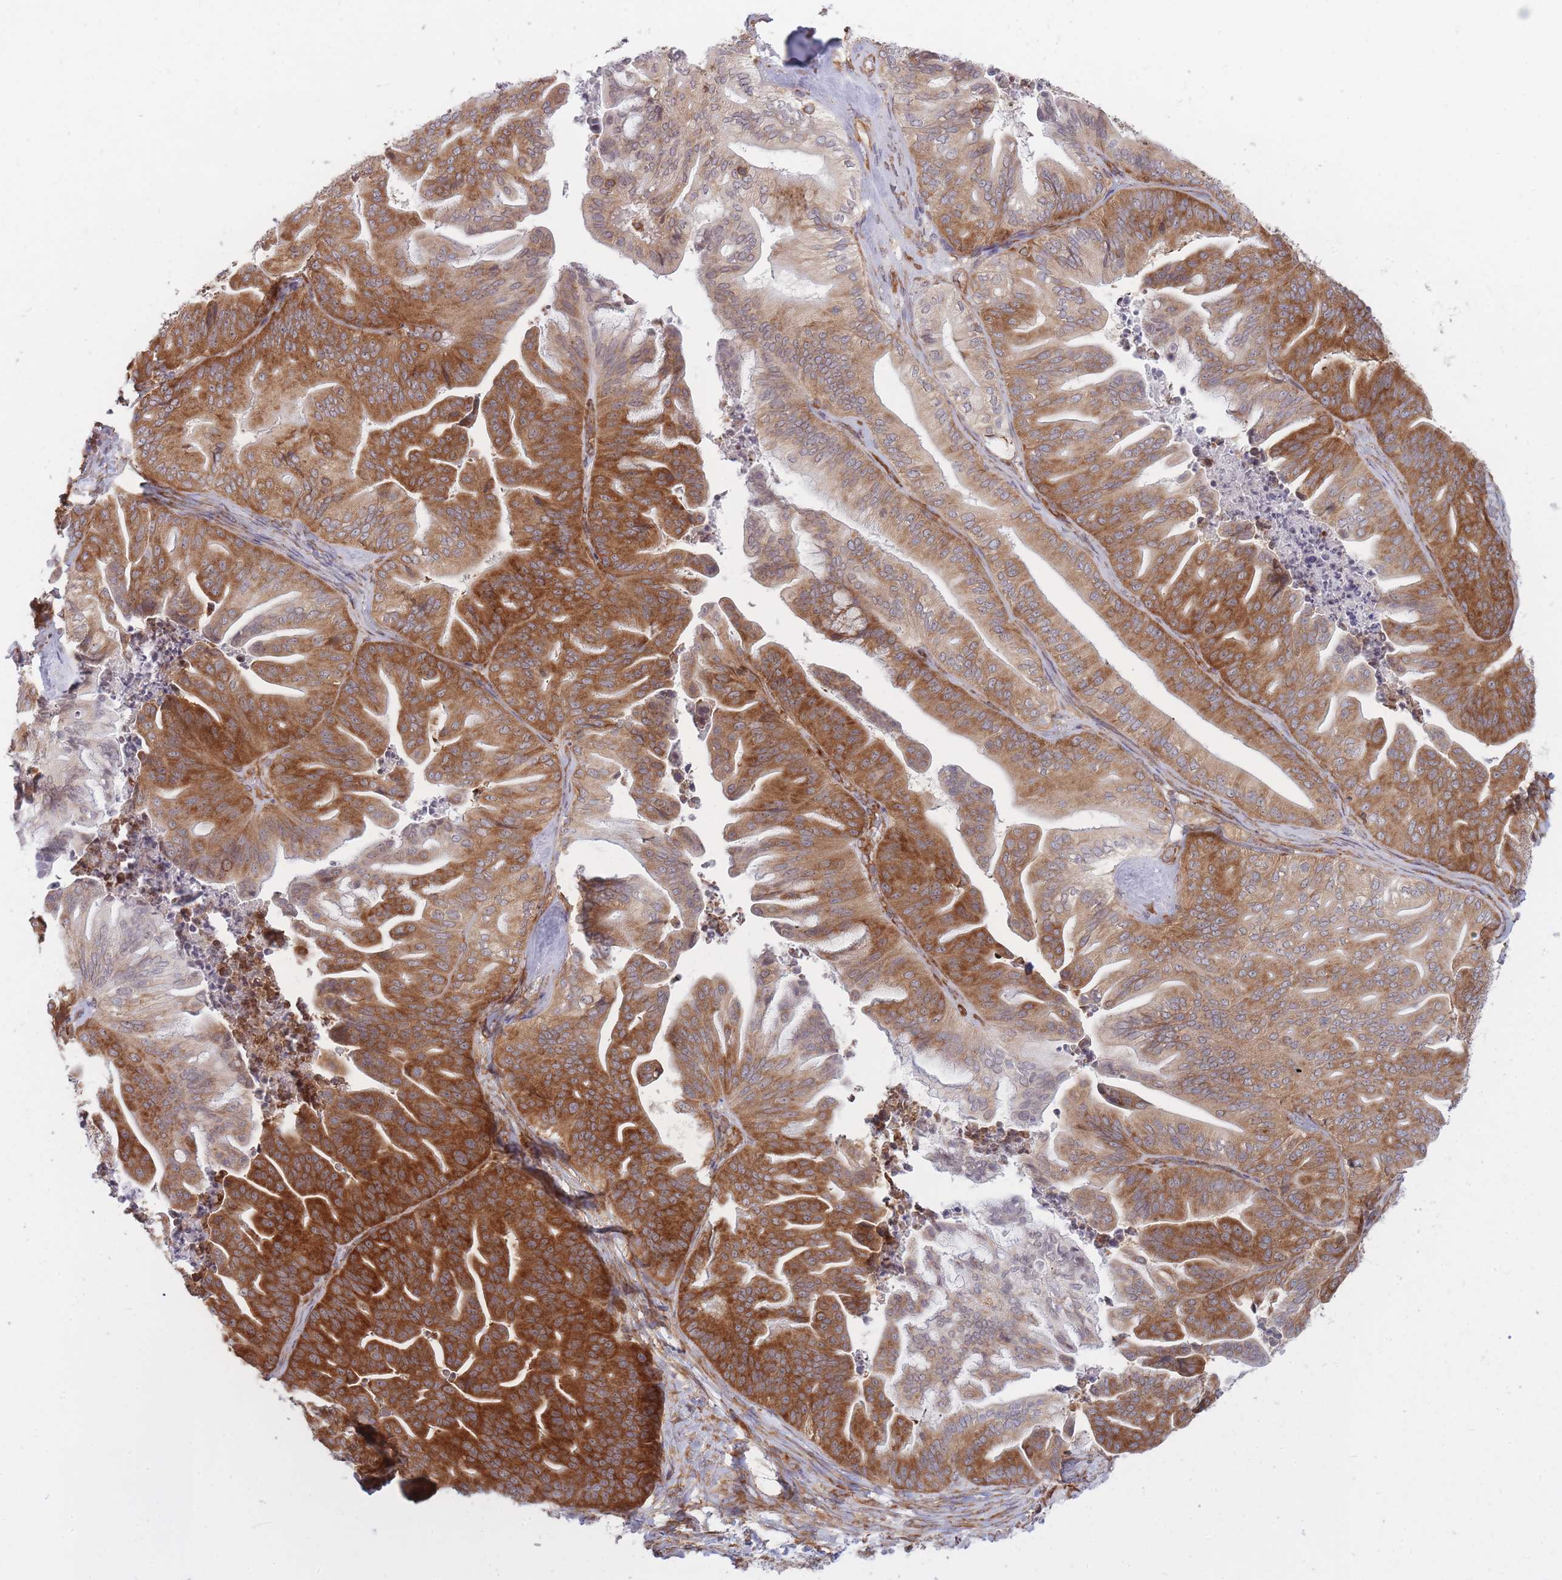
{"staining": {"intensity": "strong", "quantity": ">75%", "location": "cytoplasmic/membranous"}, "tissue": "ovarian cancer", "cell_type": "Tumor cells", "image_type": "cancer", "snomed": [{"axis": "morphology", "description": "Cystadenocarcinoma, mucinous, NOS"}, {"axis": "topography", "description": "Ovary"}], "caption": "Ovarian cancer (mucinous cystadenocarcinoma) stained with a protein marker exhibits strong staining in tumor cells.", "gene": "CCDC124", "patient": {"sex": "female", "age": 67}}